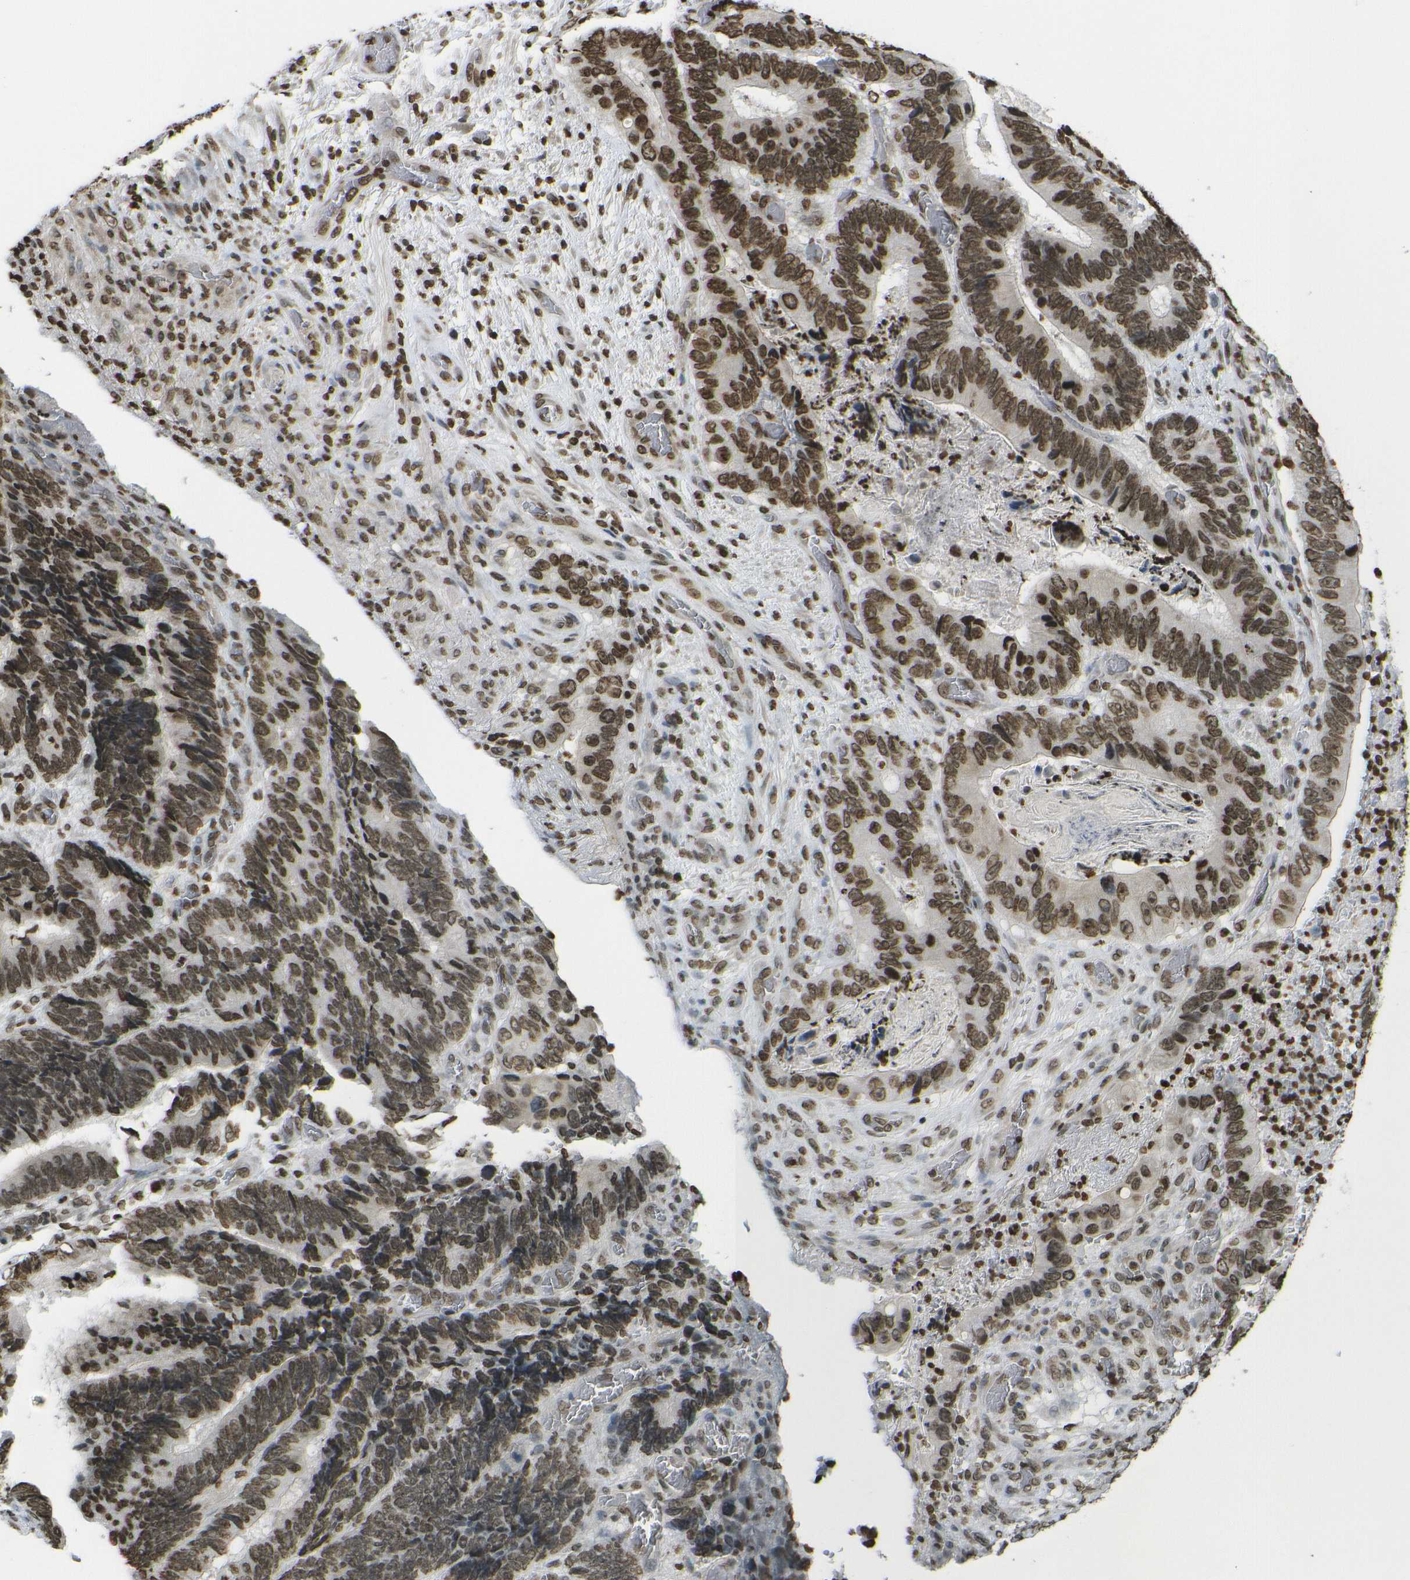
{"staining": {"intensity": "strong", "quantity": ">75%", "location": "nuclear"}, "tissue": "colorectal cancer", "cell_type": "Tumor cells", "image_type": "cancer", "snomed": [{"axis": "morphology", "description": "Adenocarcinoma, NOS"}, {"axis": "topography", "description": "Colon"}], "caption": "This histopathology image shows immunohistochemistry (IHC) staining of human colorectal cancer, with high strong nuclear positivity in approximately >75% of tumor cells.", "gene": "H4C16", "patient": {"sex": "male", "age": 72}}